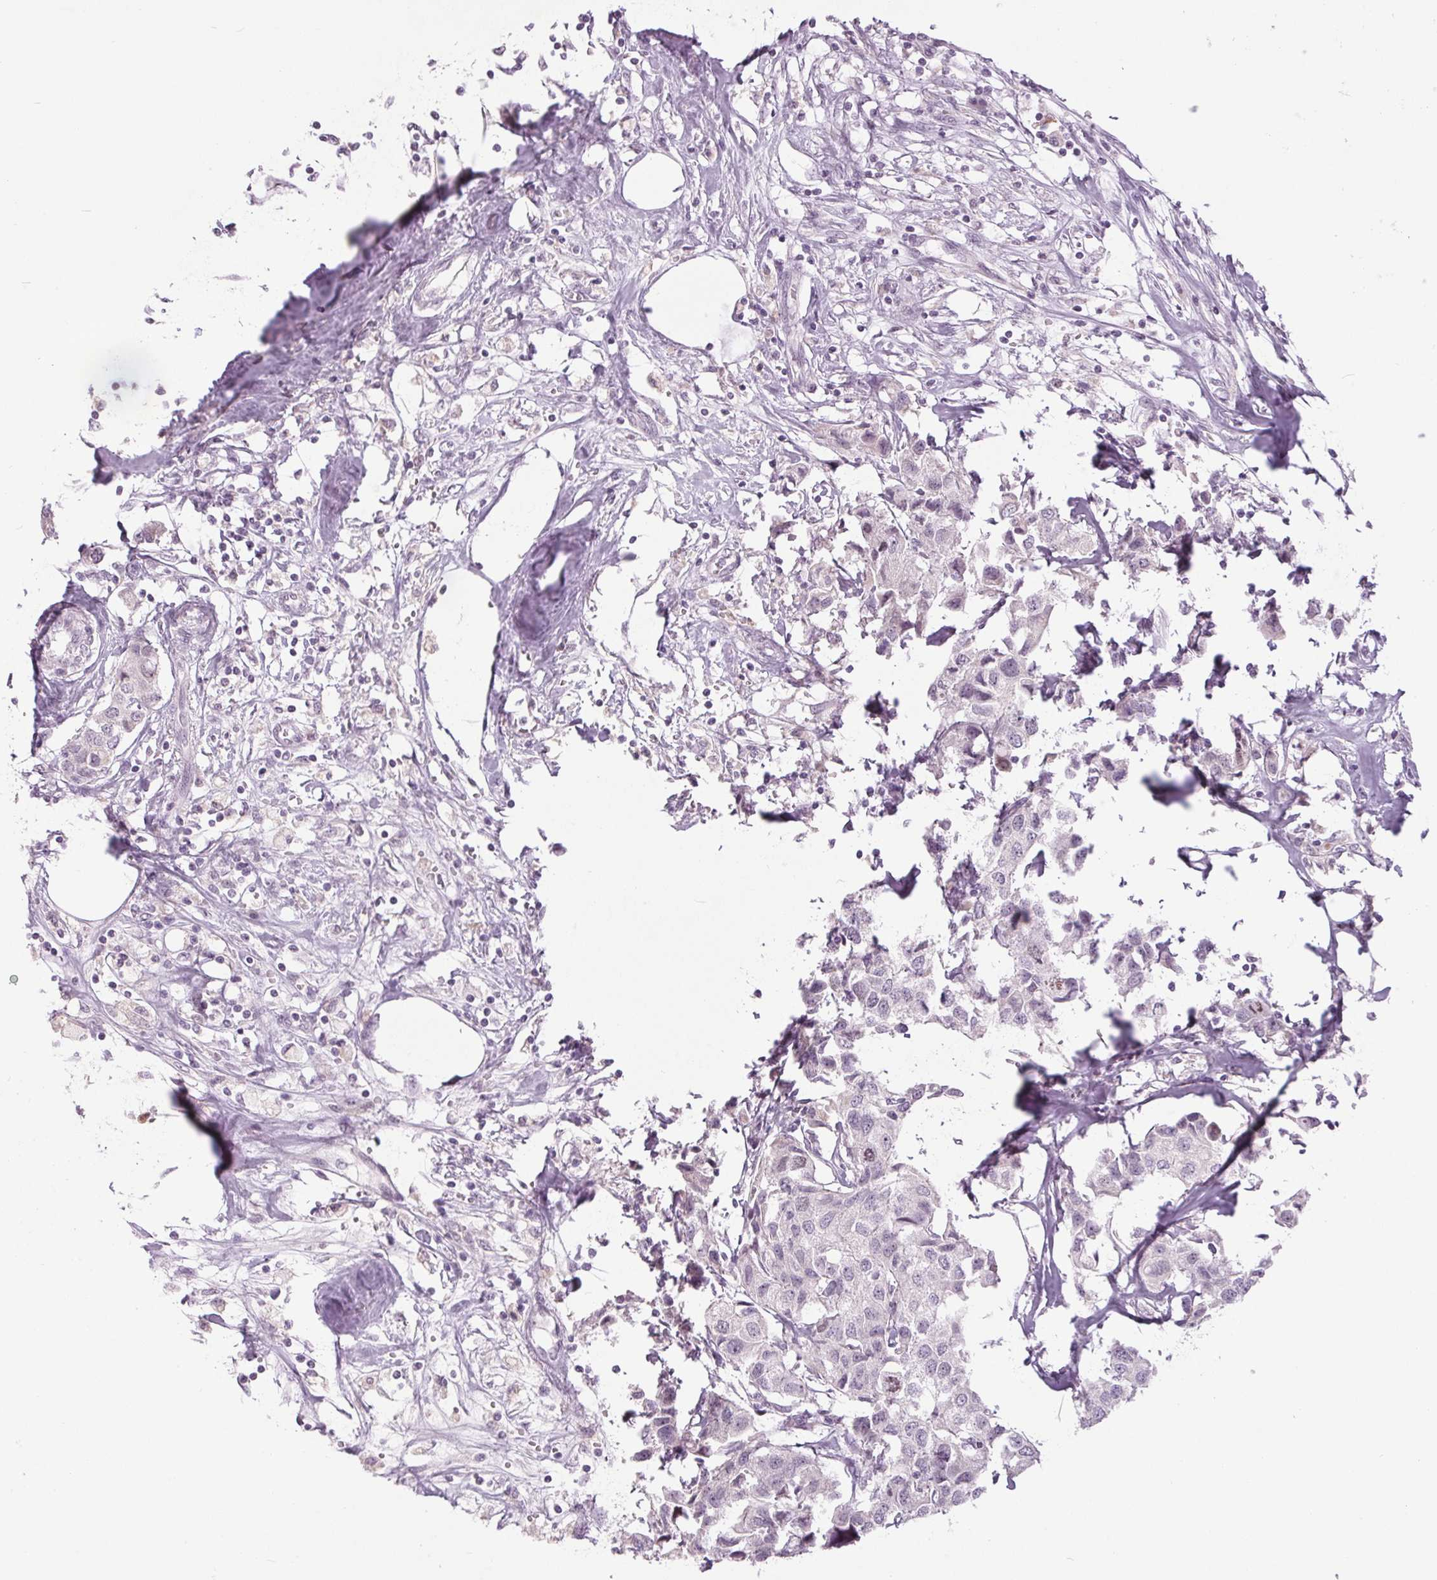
{"staining": {"intensity": "negative", "quantity": "none", "location": "none"}, "tissue": "breast cancer", "cell_type": "Tumor cells", "image_type": "cancer", "snomed": [{"axis": "morphology", "description": "Duct carcinoma"}, {"axis": "topography", "description": "Breast"}], "caption": "Breast invasive ductal carcinoma stained for a protein using immunohistochemistry reveals no staining tumor cells.", "gene": "SMIM6", "patient": {"sex": "female", "age": 80}}